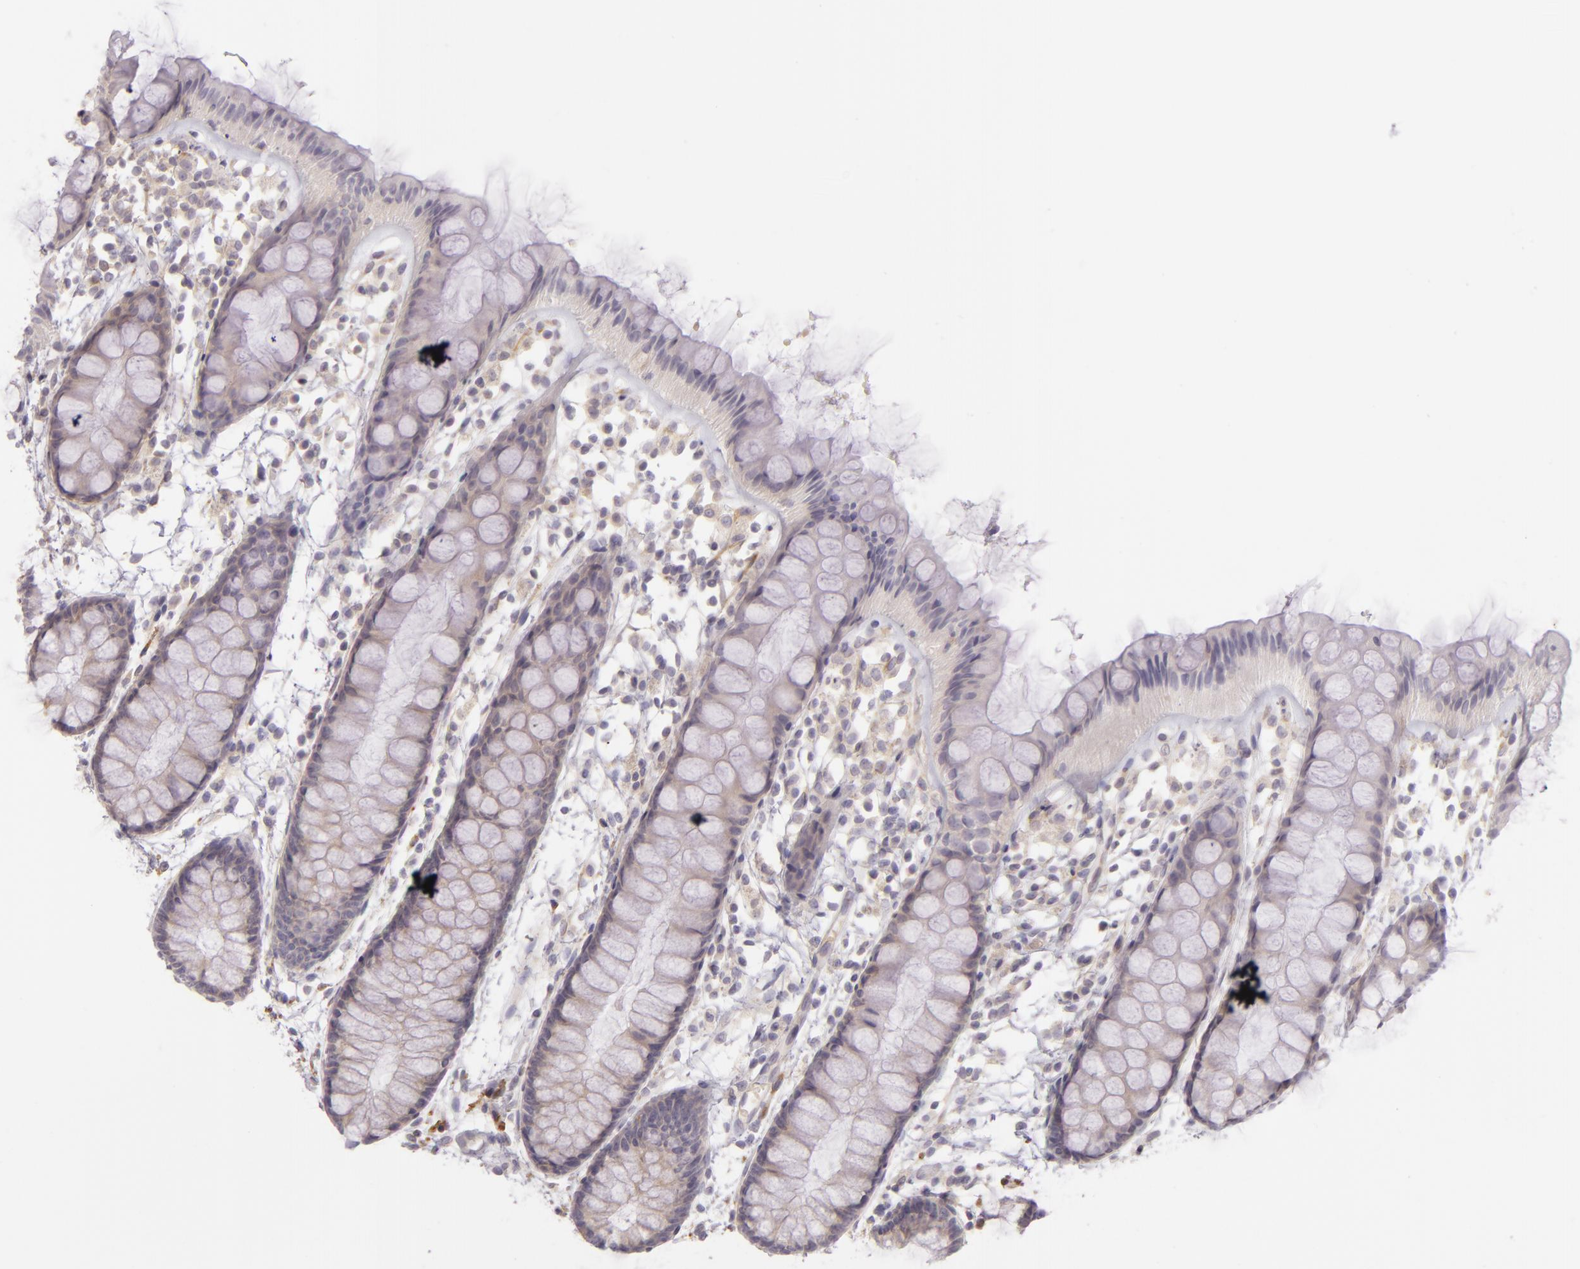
{"staining": {"intensity": "weak", "quantity": ">75%", "location": "cytoplasmic/membranous"}, "tissue": "rectum", "cell_type": "Glandular cells", "image_type": "normal", "snomed": [{"axis": "morphology", "description": "Normal tissue, NOS"}, {"axis": "topography", "description": "Rectum"}], "caption": "A low amount of weak cytoplasmic/membranous positivity is seen in approximately >75% of glandular cells in normal rectum.", "gene": "ZC3H7B", "patient": {"sex": "female", "age": 66}}